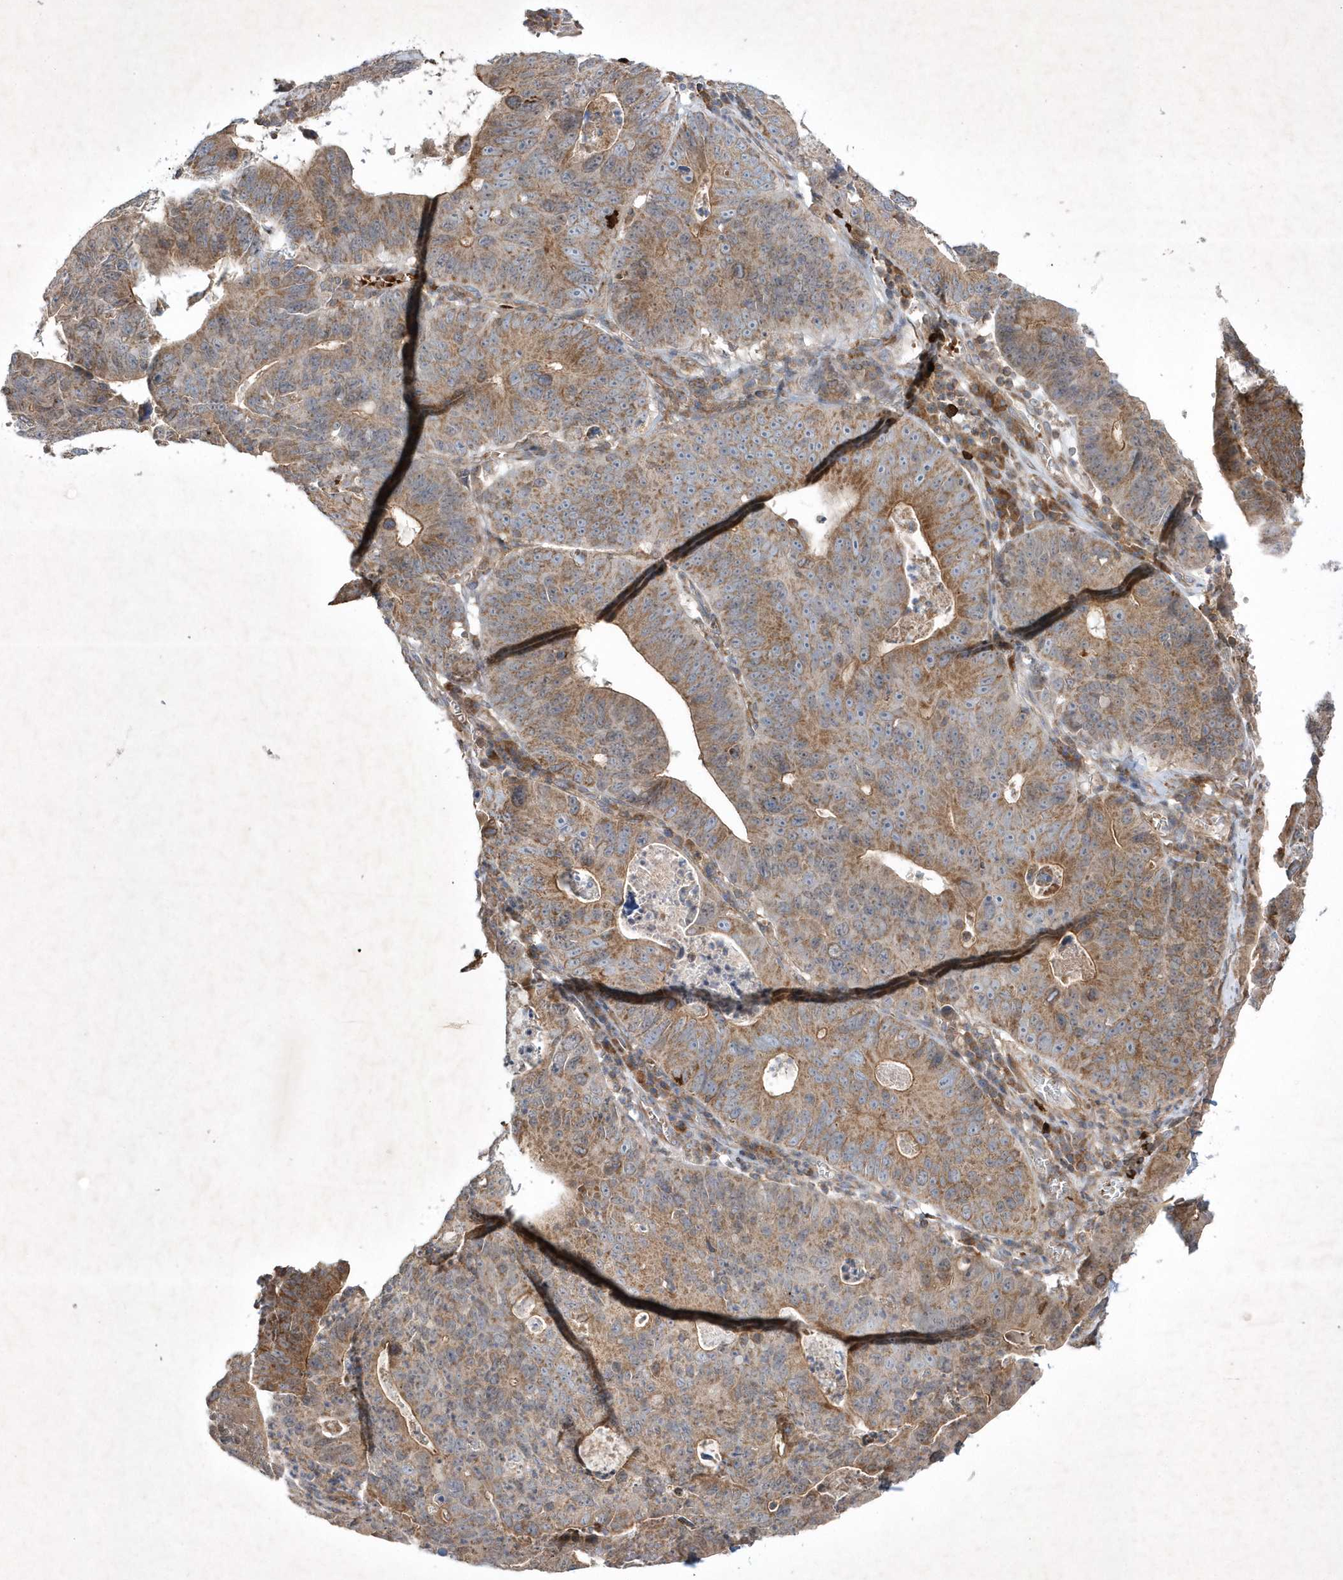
{"staining": {"intensity": "moderate", "quantity": ">75%", "location": "cytoplasmic/membranous"}, "tissue": "stomach cancer", "cell_type": "Tumor cells", "image_type": "cancer", "snomed": [{"axis": "morphology", "description": "Adenocarcinoma, NOS"}, {"axis": "topography", "description": "Stomach"}], "caption": "Protein analysis of stomach cancer tissue shows moderate cytoplasmic/membranous positivity in approximately >75% of tumor cells.", "gene": "OPA1", "patient": {"sex": "male", "age": 59}}